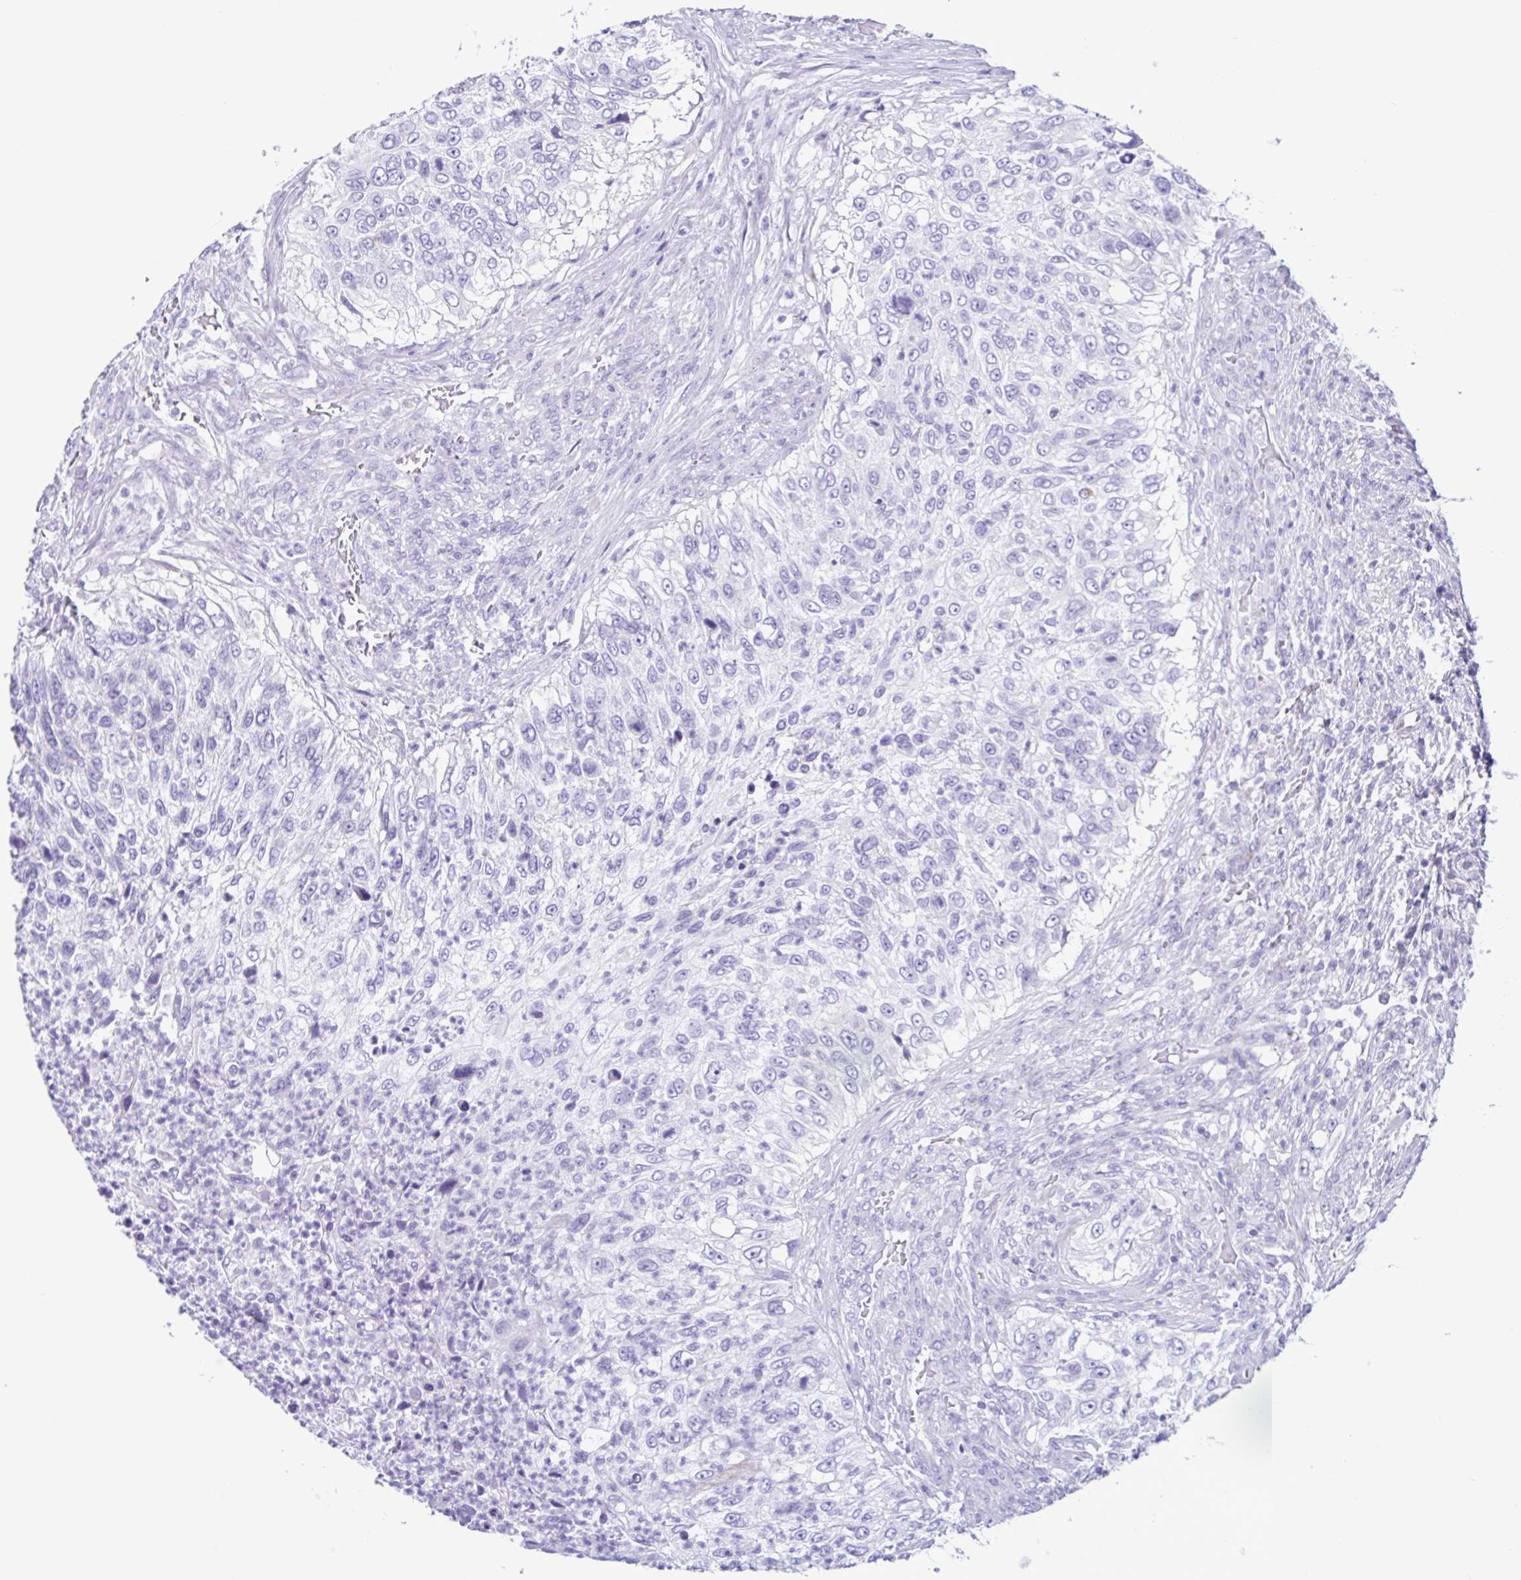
{"staining": {"intensity": "negative", "quantity": "none", "location": "none"}, "tissue": "urothelial cancer", "cell_type": "Tumor cells", "image_type": "cancer", "snomed": [{"axis": "morphology", "description": "Urothelial carcinoma, High grade"}, {"axis": "topography", "description": "Urinary bladder"}], "caption": "Immunohistochemistry photomicrograph of neoplastic tissue: high-grade urothelial carcinoma stained with DAB (3,3'-diaminobenzidine) reveals no significant protein positivity in tumor cells. (Stains: DAB (3,3'-diaminobenzidine) immunohistochemistry with hematoxylin counter stain, Microscopy: brightfield microscopy at high magnification).", "gene": "ACTRT3", "patient": {"sex": "female", "age": 60}}